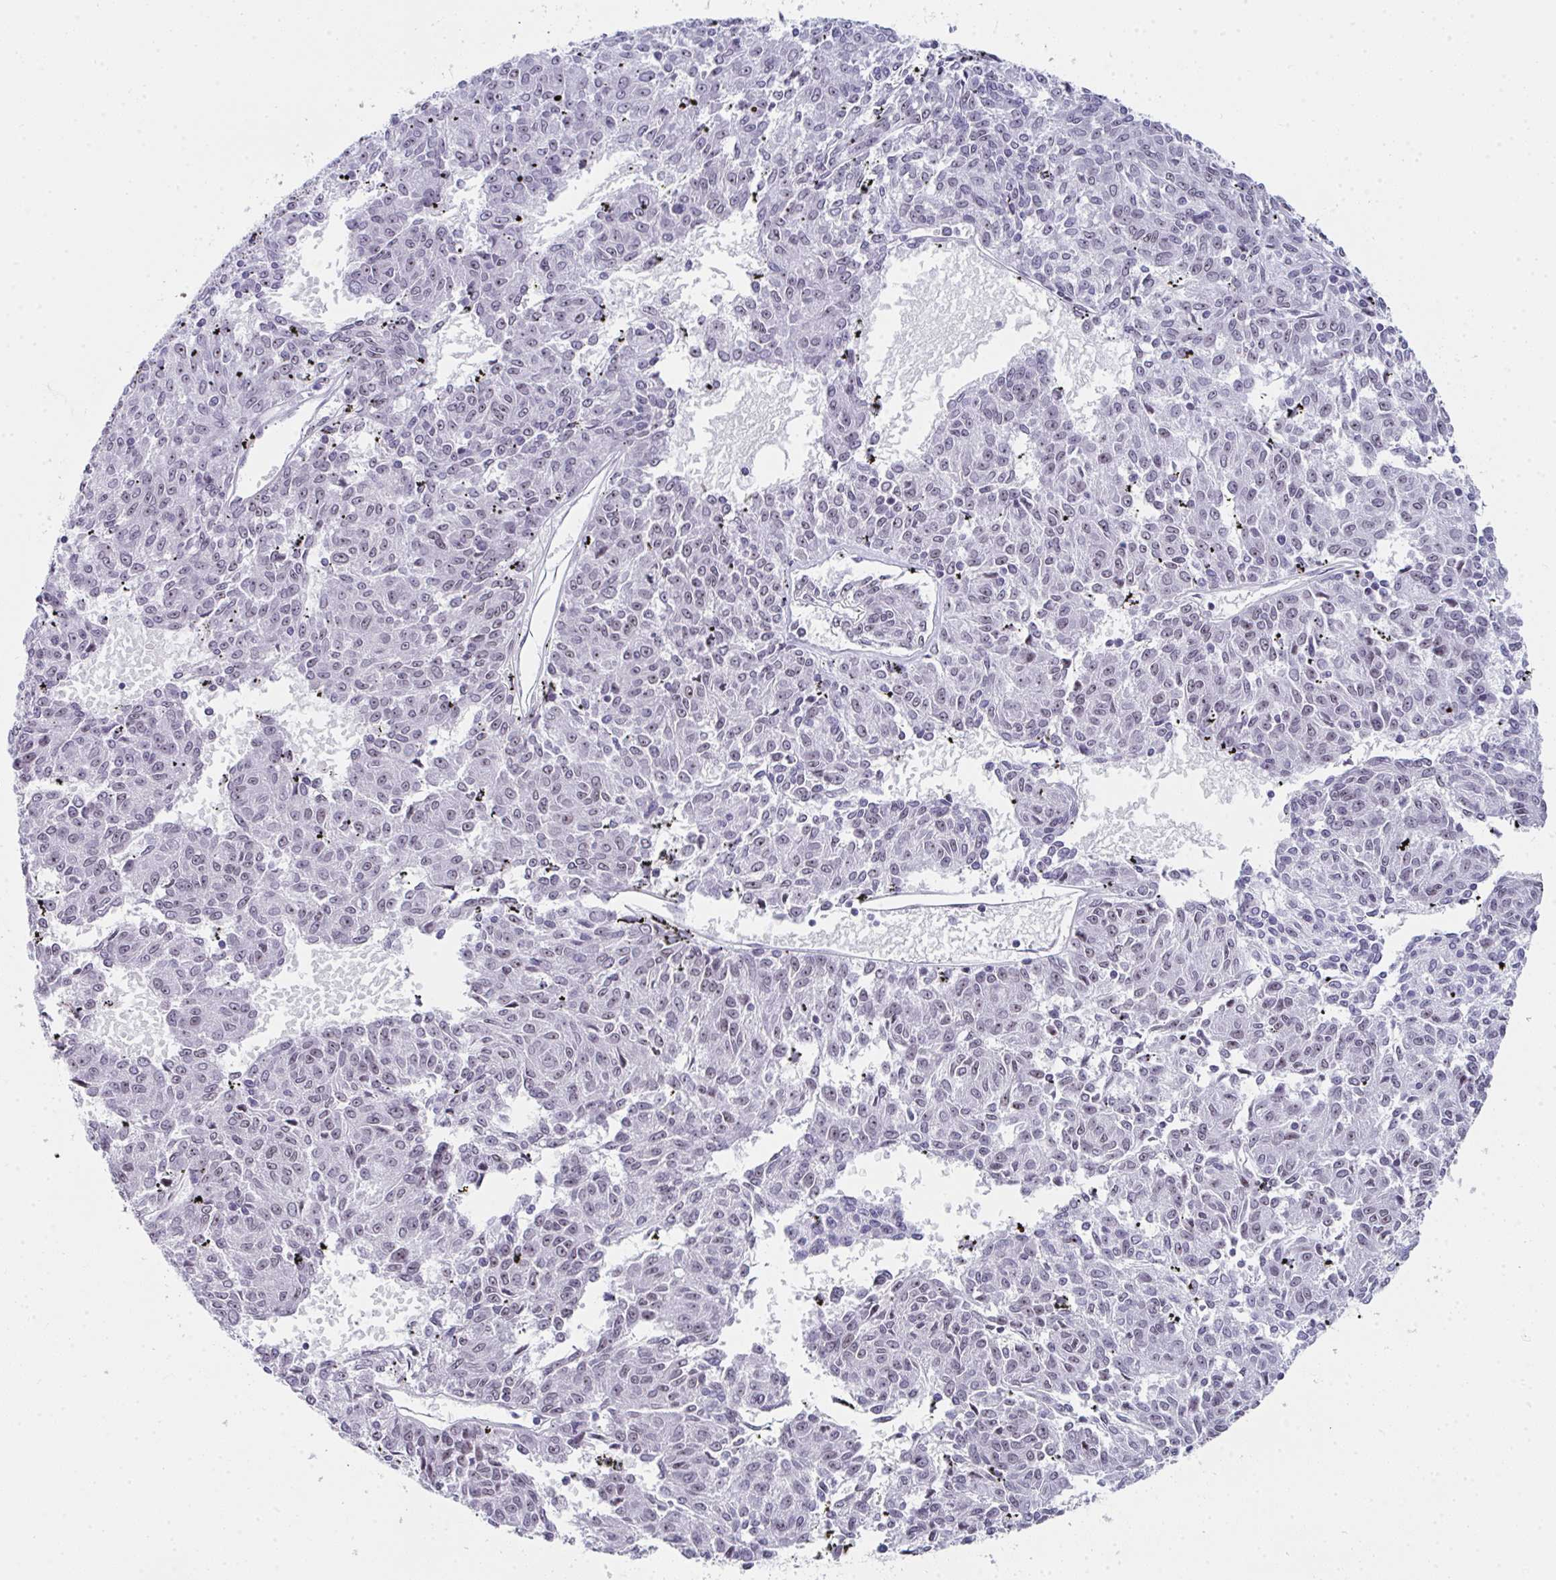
{"staining": {"intensity": "weak", "quantity": "<25%", "location": "nuclear"}, "tissue": "melanoma", "cell_type": "Tumor cells", "image_type": "cancer", "snomed": [{"axis": "morphology", "description": "Malignant melanoma, NOS"}, {"axis": "topography", "description": "Skin"}], "caption": "A high-resolution micrograph shows immunohistochemistry (IHC) staining of malignant melanoma, which exhibits no significant staining in tumor cells.", "gene": "NOP10", "patient": {"sex": "female", "age": 72}}